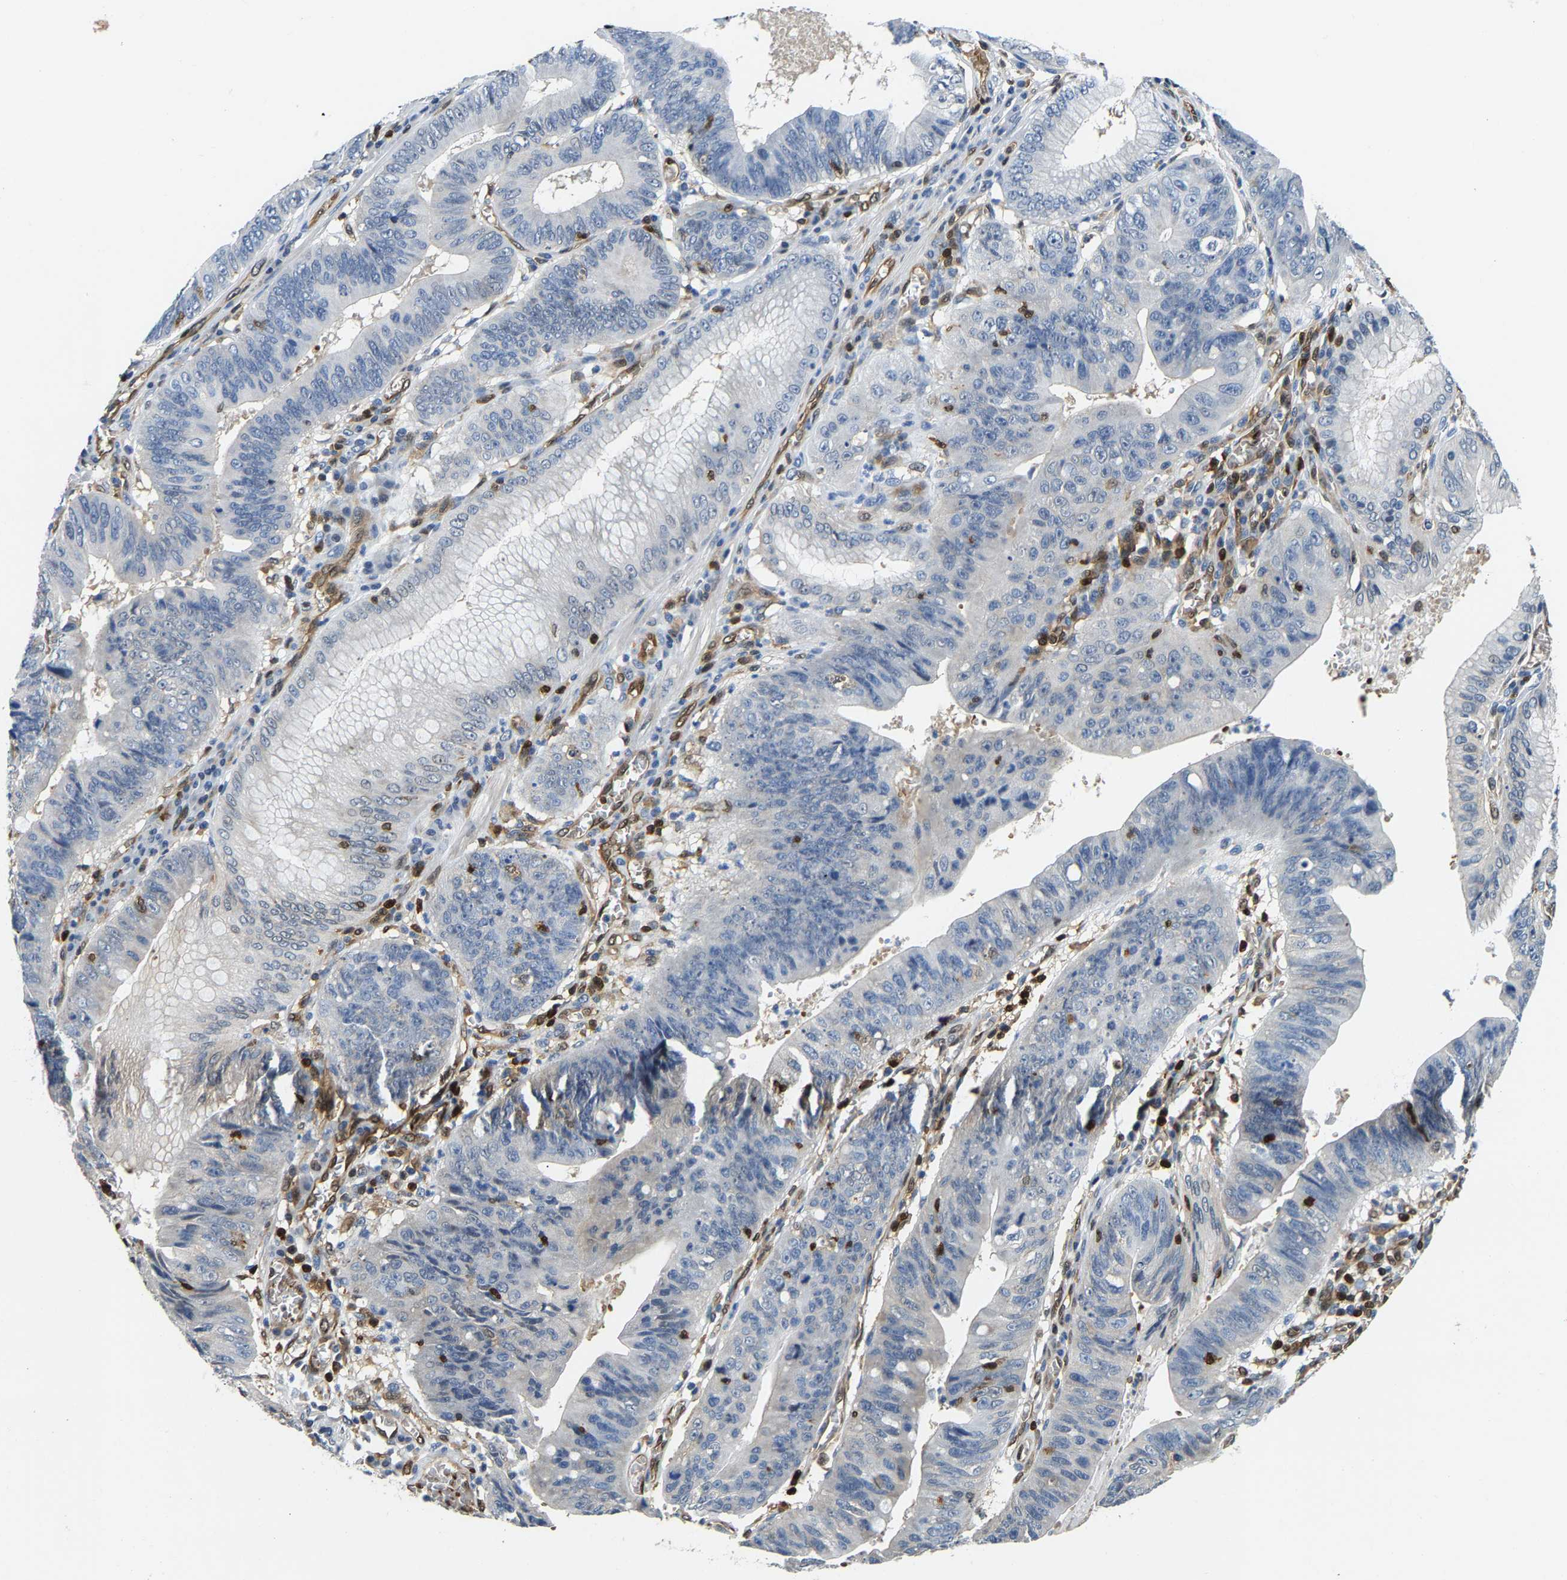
{"staining": {"intensity": "negative", "quantity": "none", "location": "none"}, "tissue": "stomach cancer", "cell_type": "Tumor cells", "image_type": "cancer", "snomed": [{"axis": "morphology", "description": "Adenocarcinoma, NOS"}, {"axis": "topography", "description": "Stomach"}], "caption": "The histopathology image shows no staining of tumor cells in stomach cancer (adenocarcinoma).", "gene": "GIMAP7", "patient": {"sex": "male", "age": 59}}